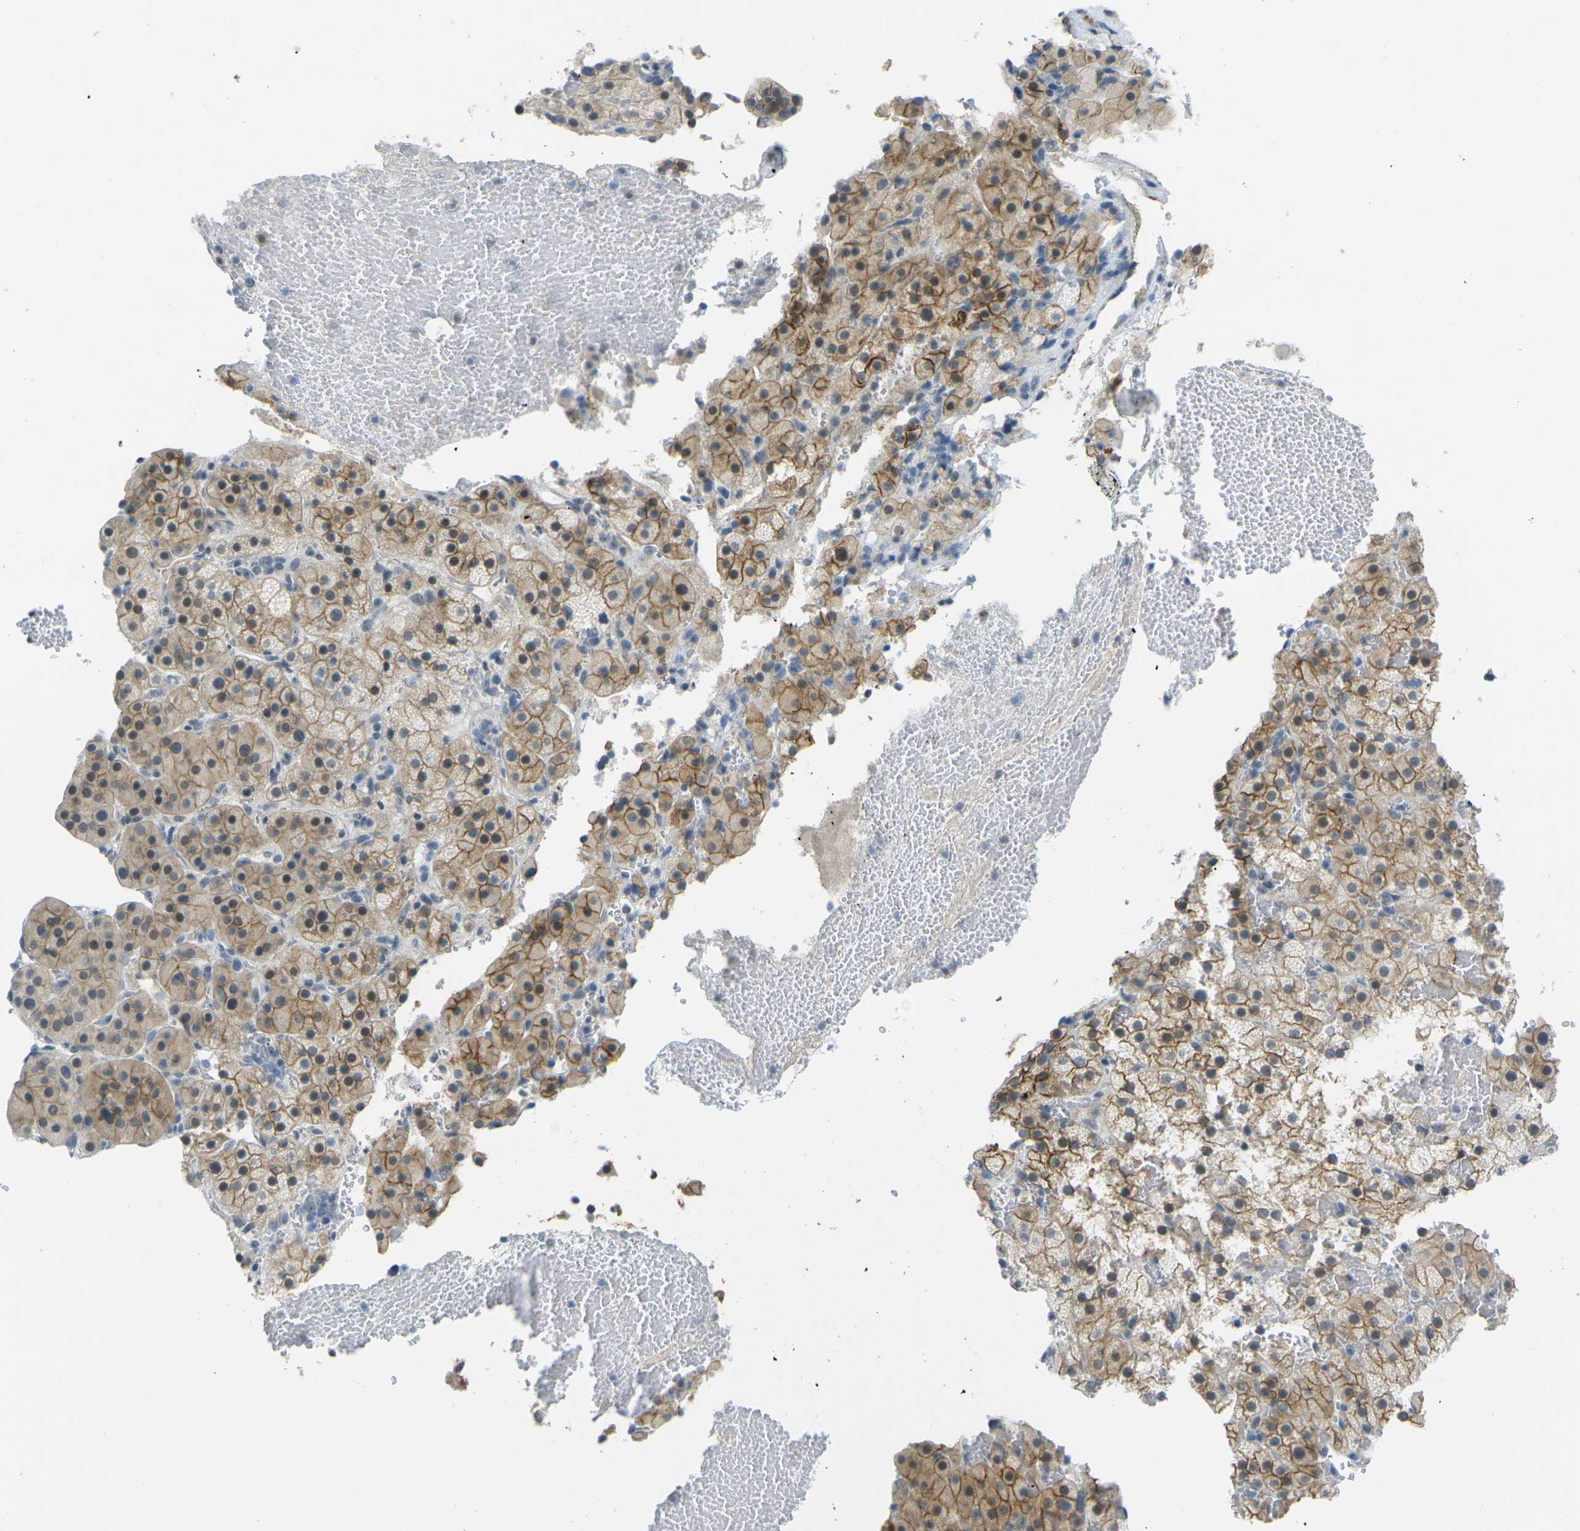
{"staining": {"intensity": "moderate", "quantity": ">75%", "location": "cytoplasmic/membranous"}, "tissue": "adrenal gland", "cell_type": "Glandular cells", "image_type": "normal", "snomed": [{"axis": "morphology", "description": "Normal tissue, NOS"}, {"axis": "topography", "description": "Adrenal gland"}], "caption": "Immunohistochemistry micrograph of benign adrenal gland stained for a protein (brown), which exhibits medium levels of moderate cytoplasmic/membranous staining in approximately >75% of glandular cells.", "gene": "SPTBN2", "patient": {"sex": "female", "age": 59}}